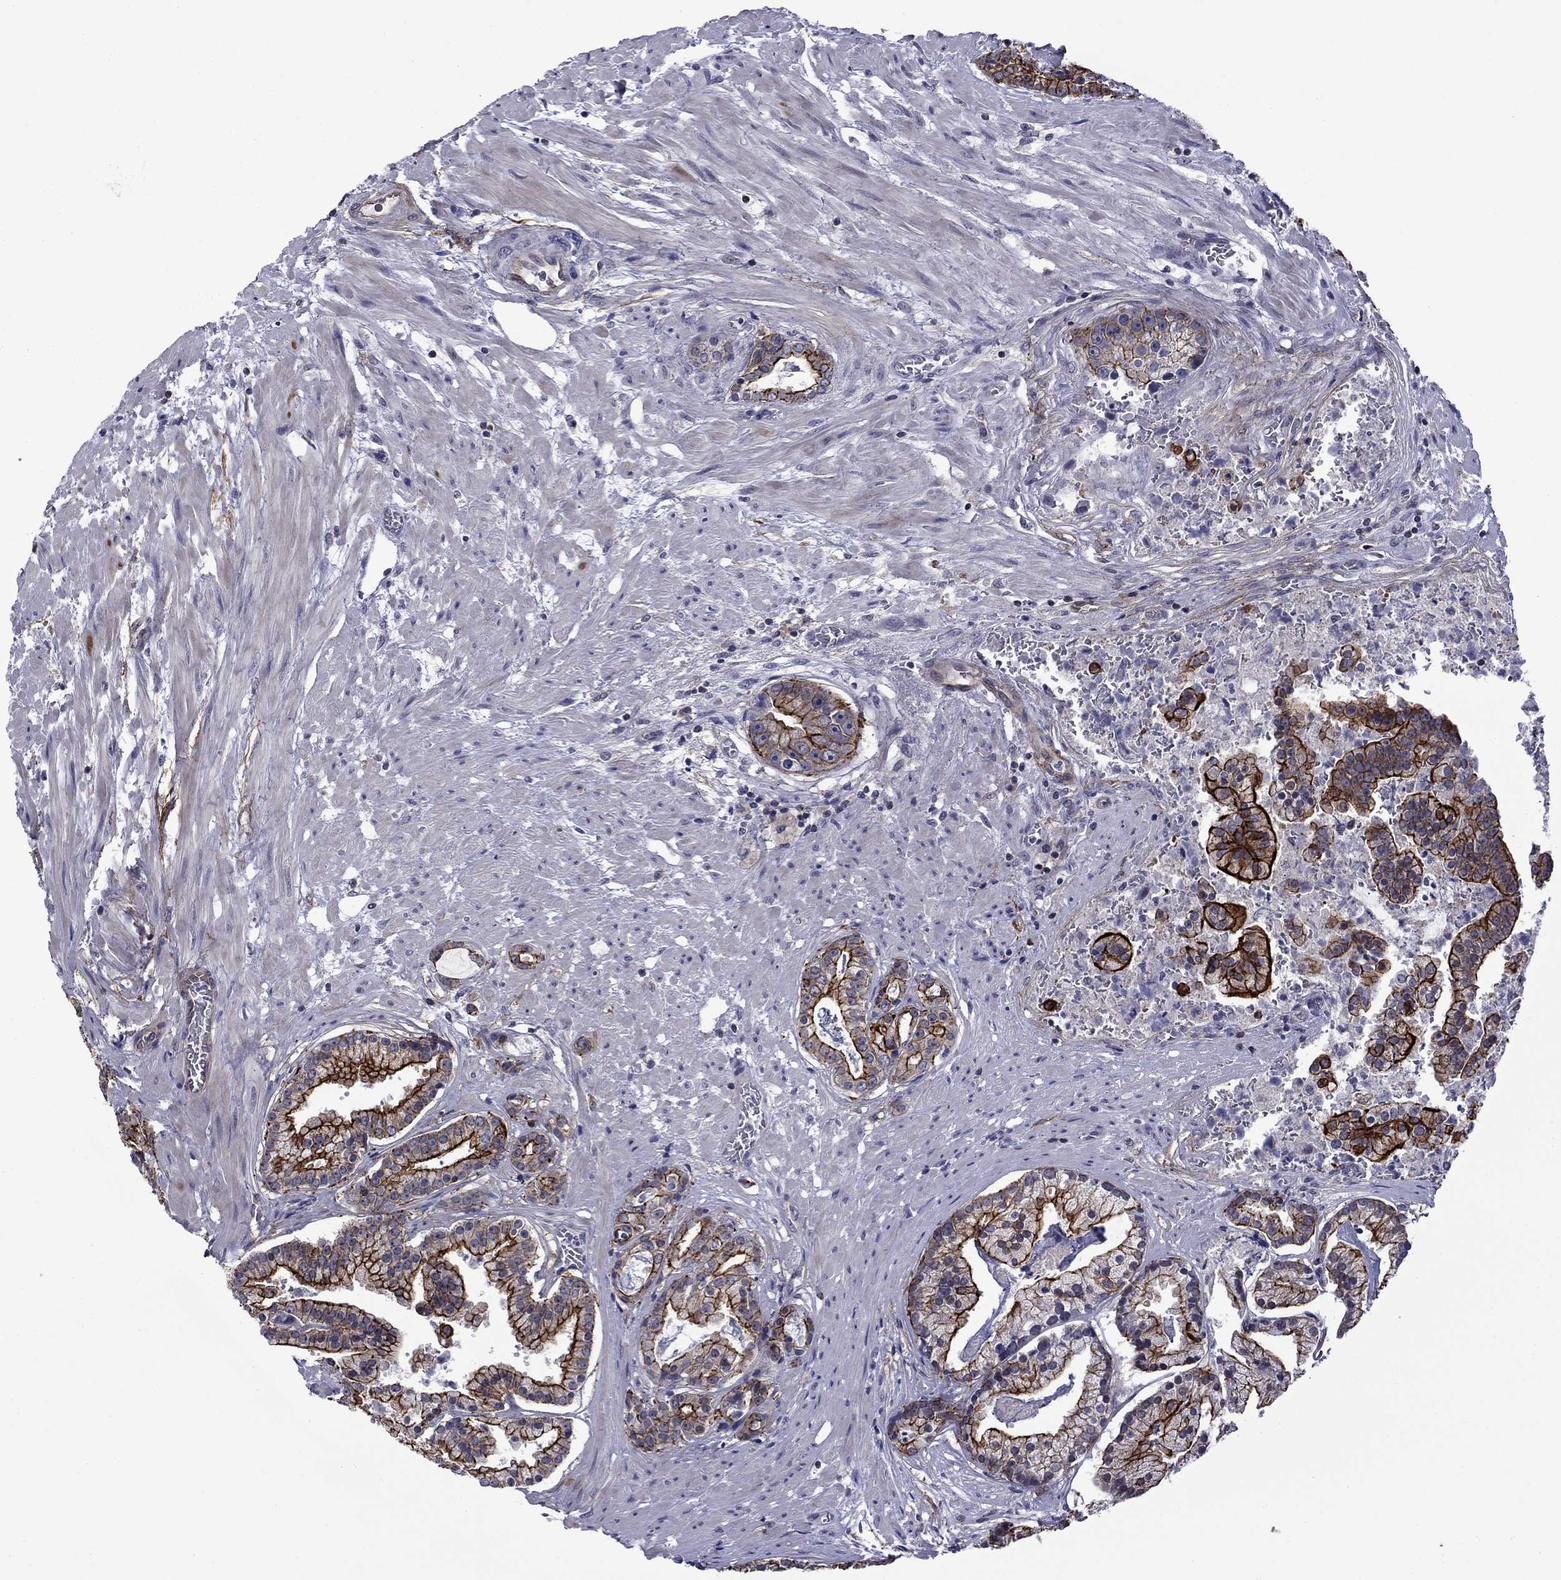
{"staining": {"intensity": "strong", "quantity": ">75%", "location": "cytoplasmic/membranous"}, "tissue": "prostate cancer", "cell_type": "Tumor cells", "image_type": "cancer", "snomed": [{"axis": "morphology", "description": "Adenocarcinoma, NOS"}, {"axis": "topography", "description": "Prostate and seminal vesicle, NOS"}, {"axis": "topography", "description": "Prostate"}], "caption": "Immunohistochemical staining of human prostate cancer (adenocarcinoma) displays high levels of strong cytoplasmic/membranous staining in approximately >75% of tumor cells.", "gene": "LMO7", "patient": {"sex": "male", "age": 44}}